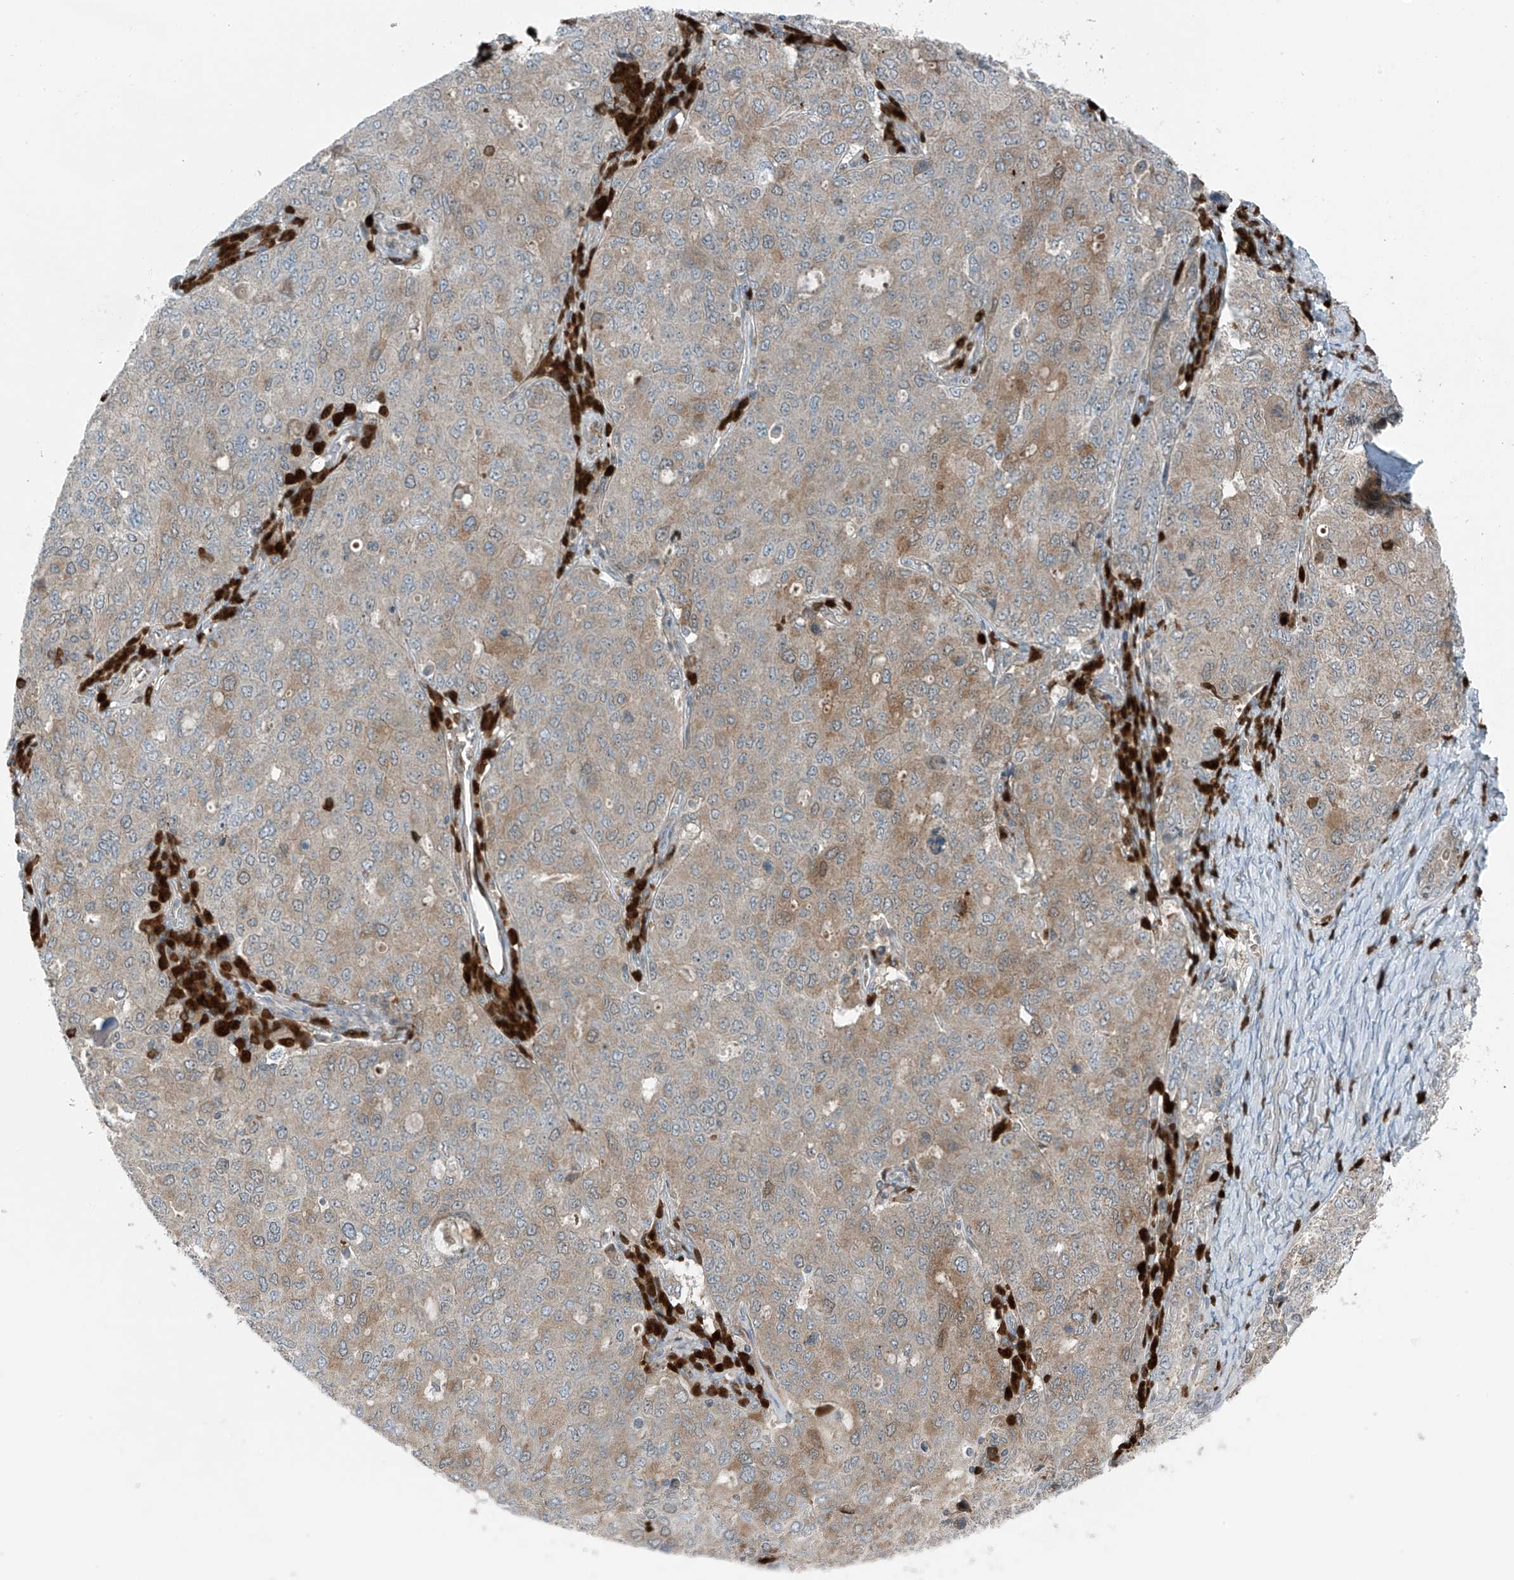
{"staining": {"intensity": "moderate", "quantity": "25%-75%", "location": "cytoplasmic/membranous"}, "tissue": "ovarian cancer", "cell_type": "Tumor cells", "image_type": "cancer", "snomed": [{"axis": "morphology", "description": "Carcinoma, endometroid"}, {"axis": "topography", "description": "Ovary"}], "caption": "Tumor cells reveal medium levels of moderate cytoplasmic/membranous positivity in approximately 25%-75% of cells in human endometroid carcinoma (ovarian). Immunohistochemistry (ihc) stains the protein in brown and the nuclei are stained blue.", "gene": "SLC12A6", "patient": {"sex": "female", "age": 62}}